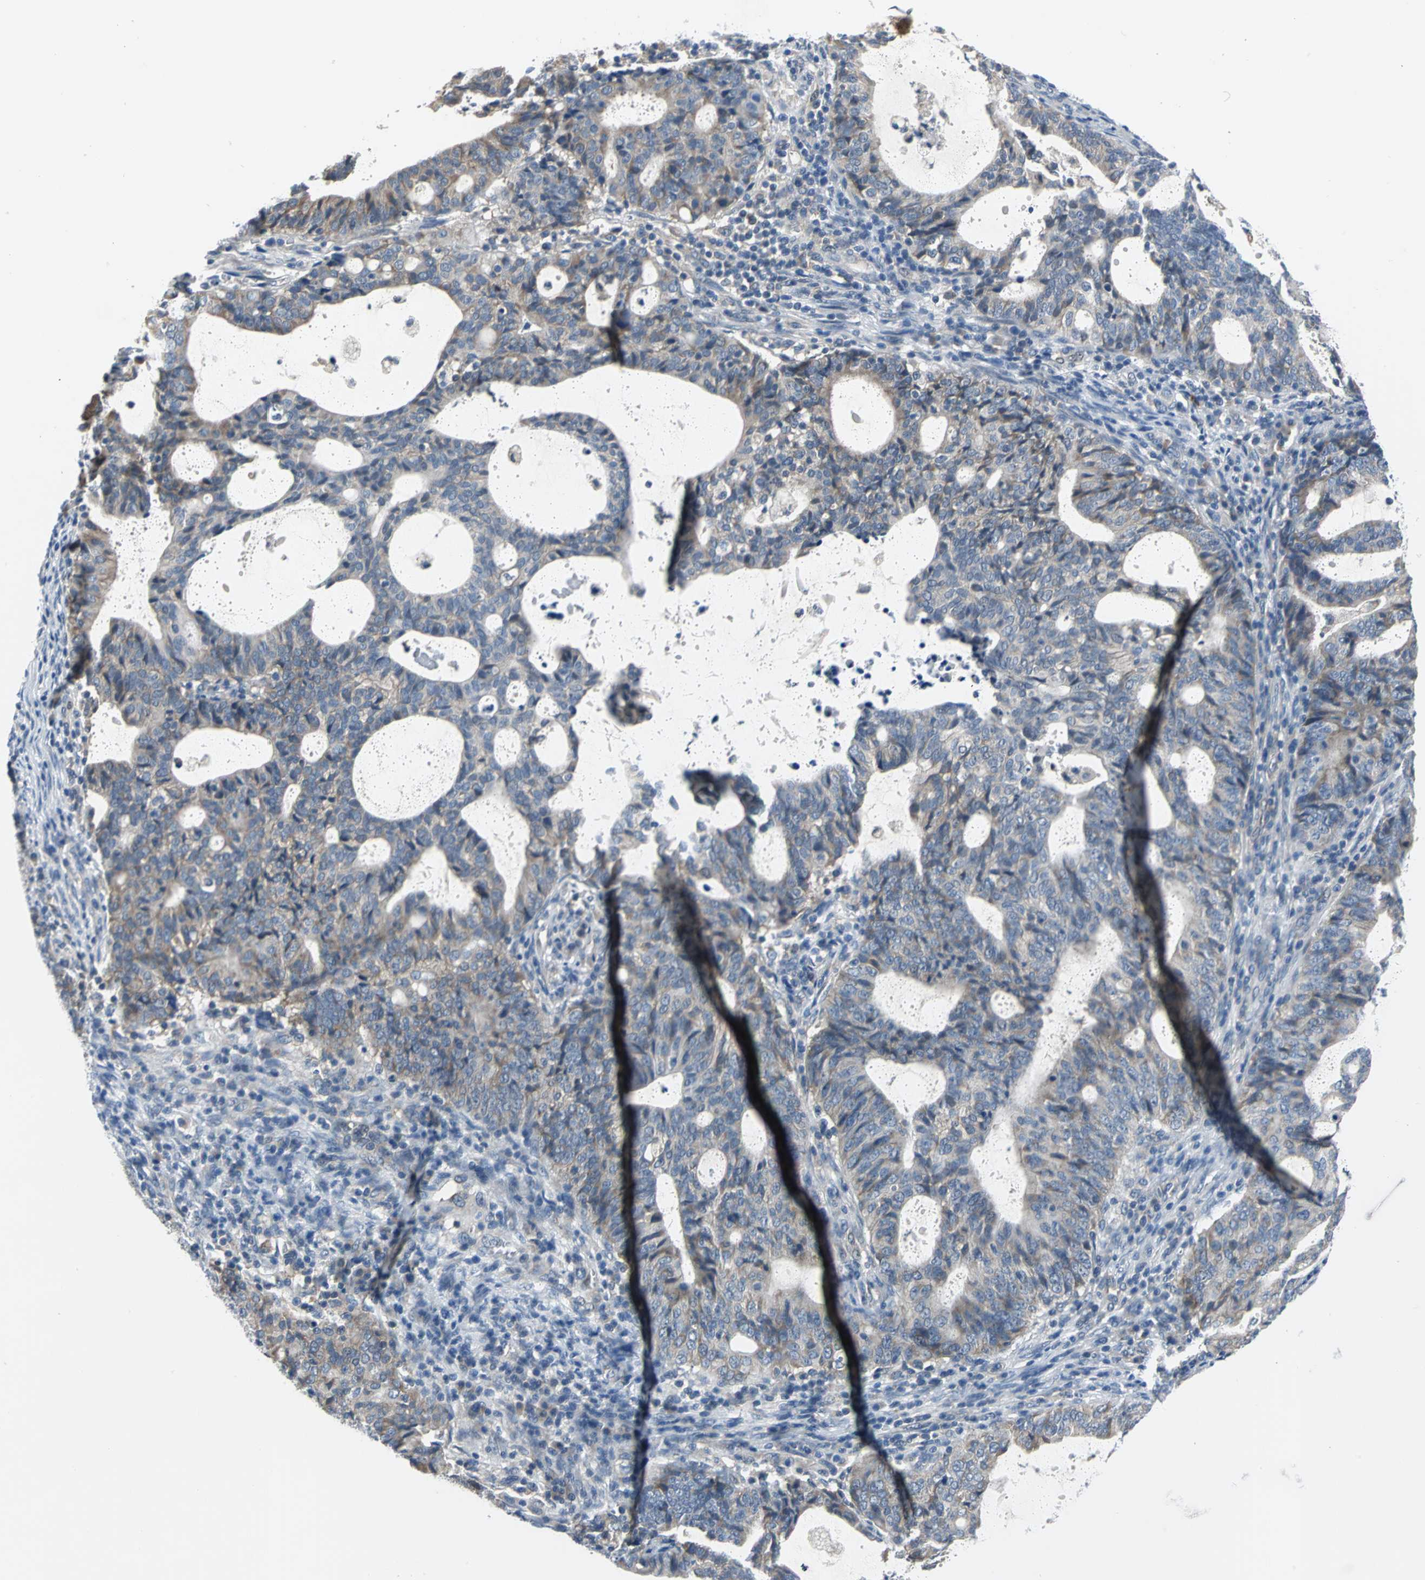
{"staining": {"intensity": "weak", "quantity": ">75%", "location": "cytoplasmic/membranous"}, "tissue": "endometrial cancer", "cell_type": "Tumor cells", "image_type": "cancer", "snomed": [{"axis": "morphology", "description": "Adenocarcinoma, NOS"}, {"axis": "topography", "description": "Uterus"}], "caption": "IHC photomicrograph of human endometrial cancer stained for a protein (brown), which shows low levels of weak cytoplasmic/membranous staining in about >75% of tumor cells.", "gene": "ZNF415", "patient": {"sex": "female", "age": 83}}